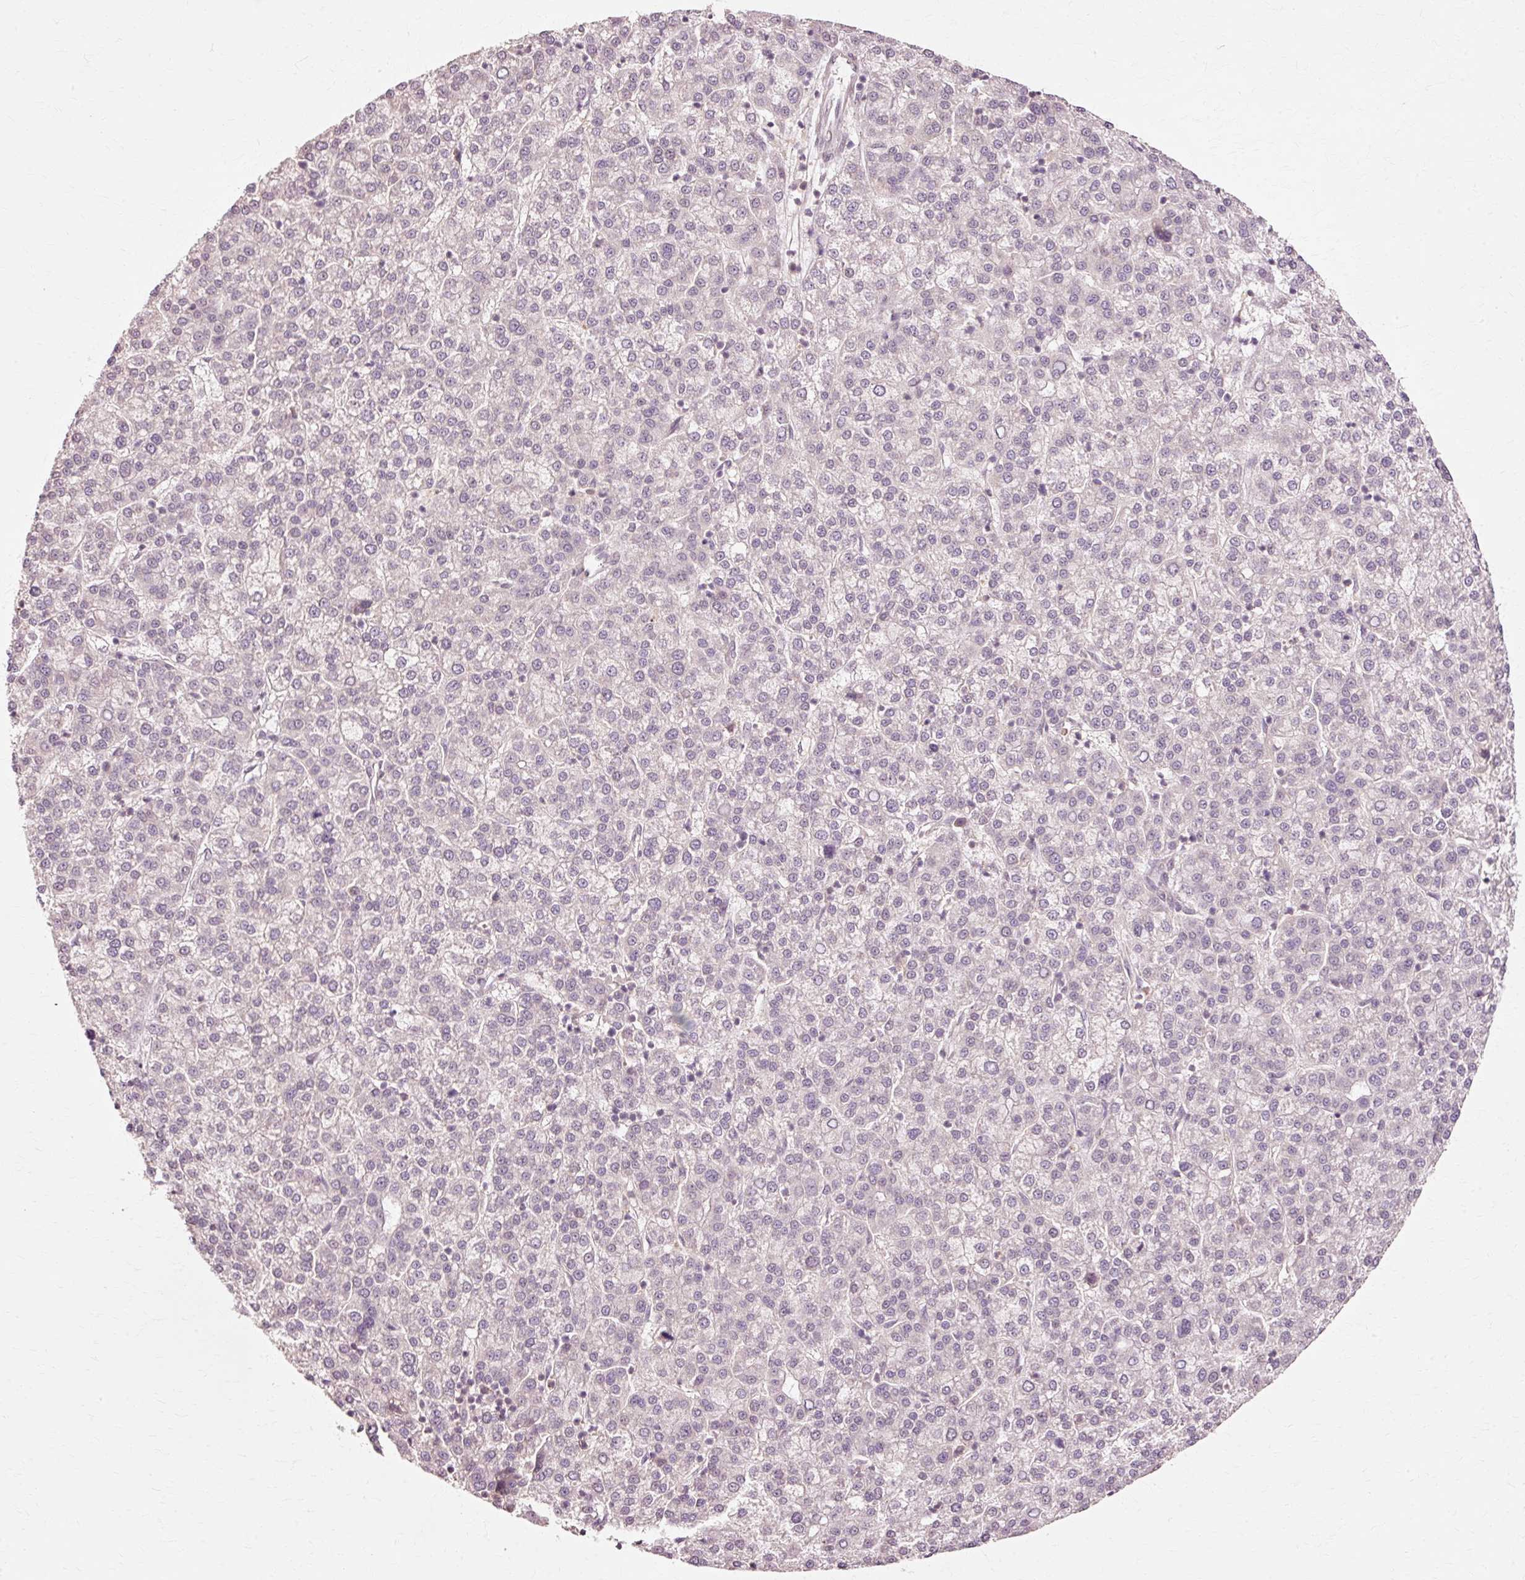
{"staining": {"intensity": "negative", "quantity": "none", "location": "none"}, "tissue": "liver cancer", "cell_type": "Tumor cells", "image_type": "cancer", "snomed": [{"axis": "morphology", "description": "Carcinoma, Hepatocellular, NOS"}, {"axis": "topography", "description": "Liver"}], "caption": "Immunohistochemistry (IHC) of human liver hepatocellular carcinoma exhibits no expression in tumor cells.", "gene": "RGPD5", "patient": {"sex": "female", "age": 58}}